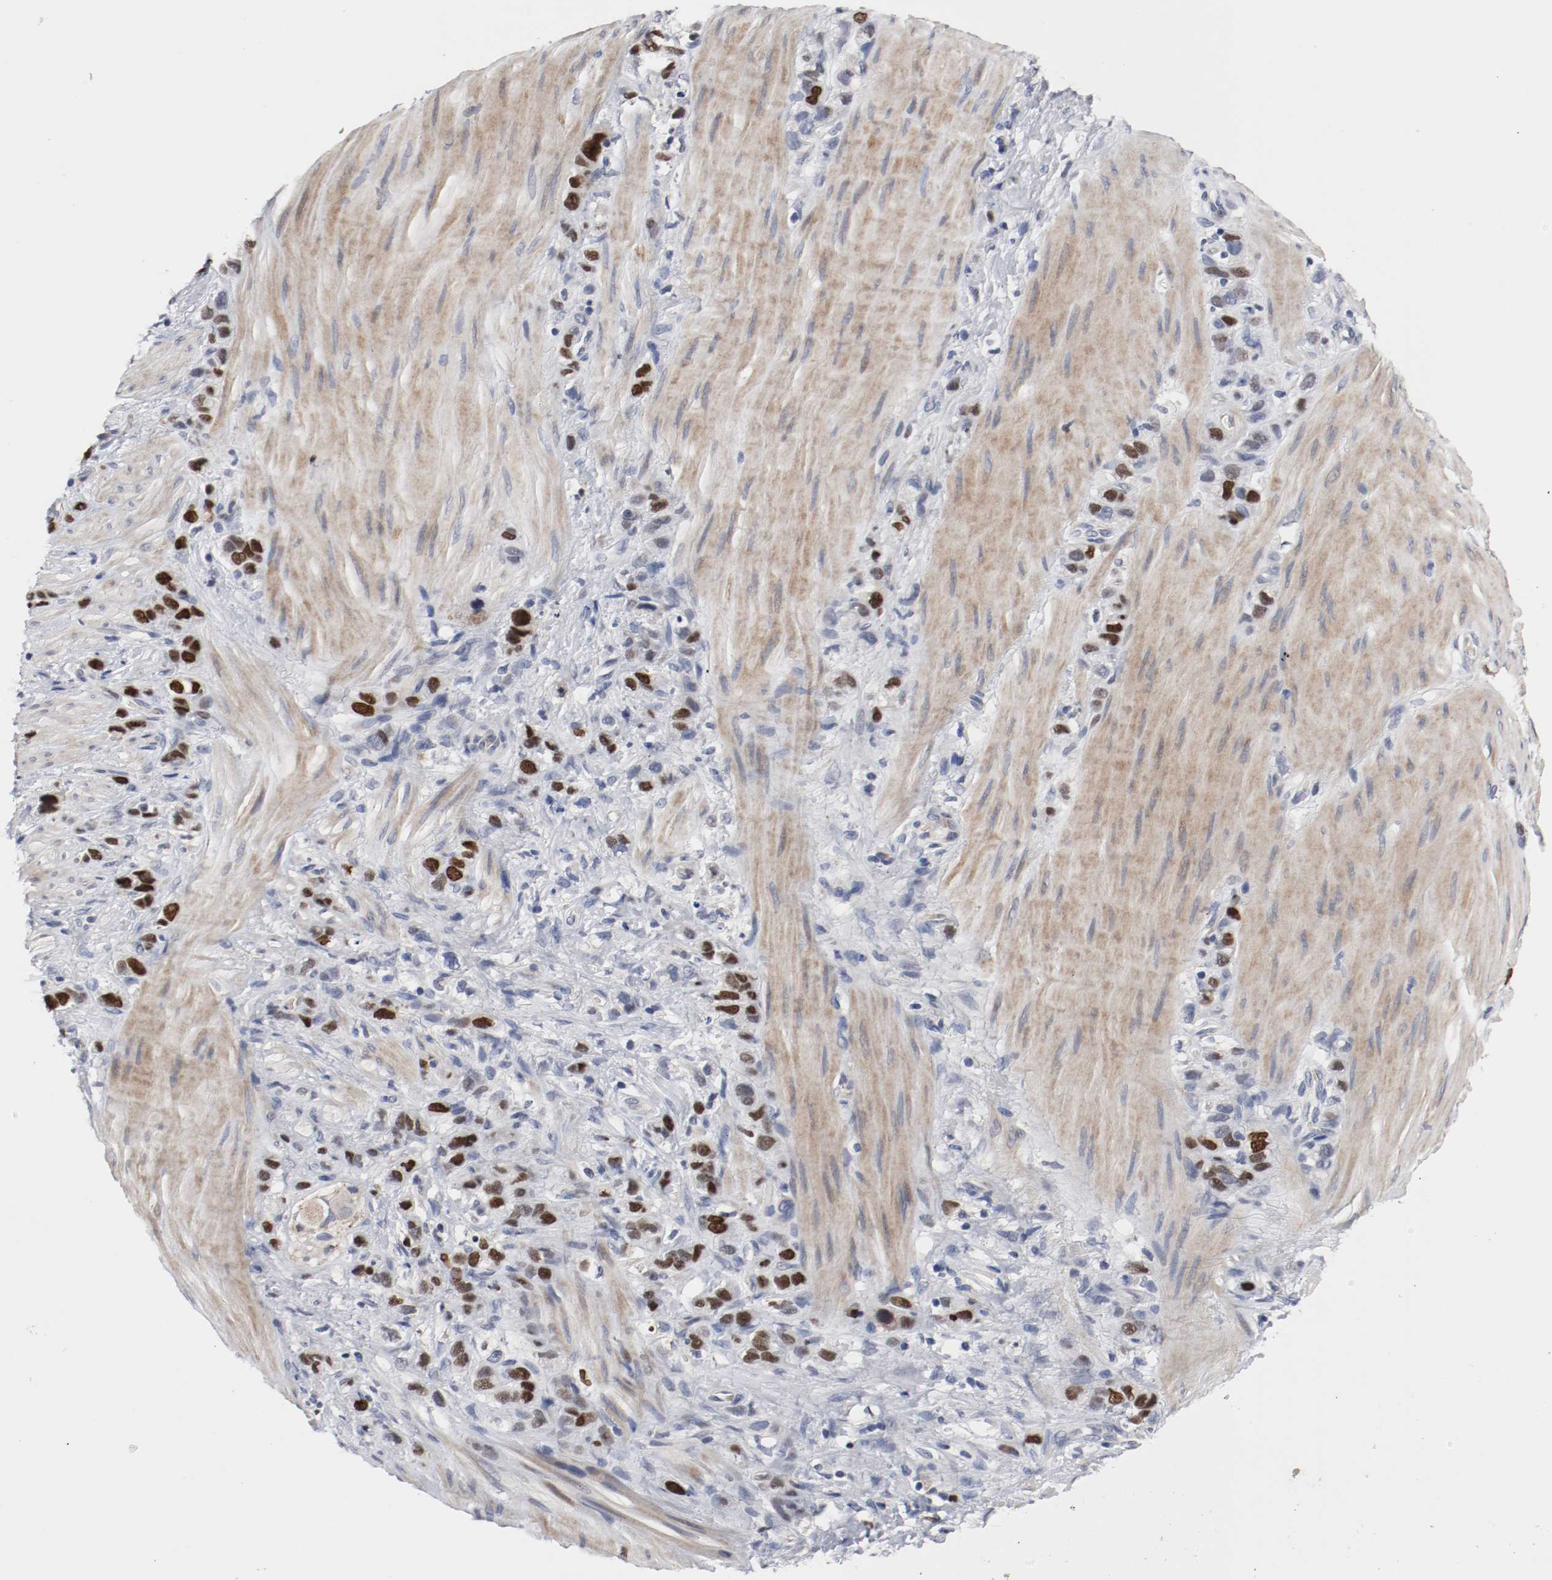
{"staining": {"intensity": "strong", "quantity": "25%-75%", "location": "nuclear"}, "tissue": "stomach cancer", "cell_type": "Tumor cells", "image_type": "cancer", "snomed": [{"axis": "morphology", "description": "Normal tissue, NOS"}, {"axis": "morphology", "description": "Adenocarcinoma, NOS"}, {"axis": "morphology", "description": "Adenocarcinoma, High grade"}, {"axis": "topography", "description": "Stomach, upper"}, {"axis": "topography", "description": "Stomach"}], "caption": "Immunohistochemical staining of adenocarcinoma (high-grade) (stomach) exhibits high levels of strong nuclear expression in about 25%-75% of tumor cells. The staining was performed using DAB, with brown indicating positive protein expression. Nuclei are stained blue with hematoxylin.", "gene": "MCM6", "patient": {"sex": "female", "age": 65}}